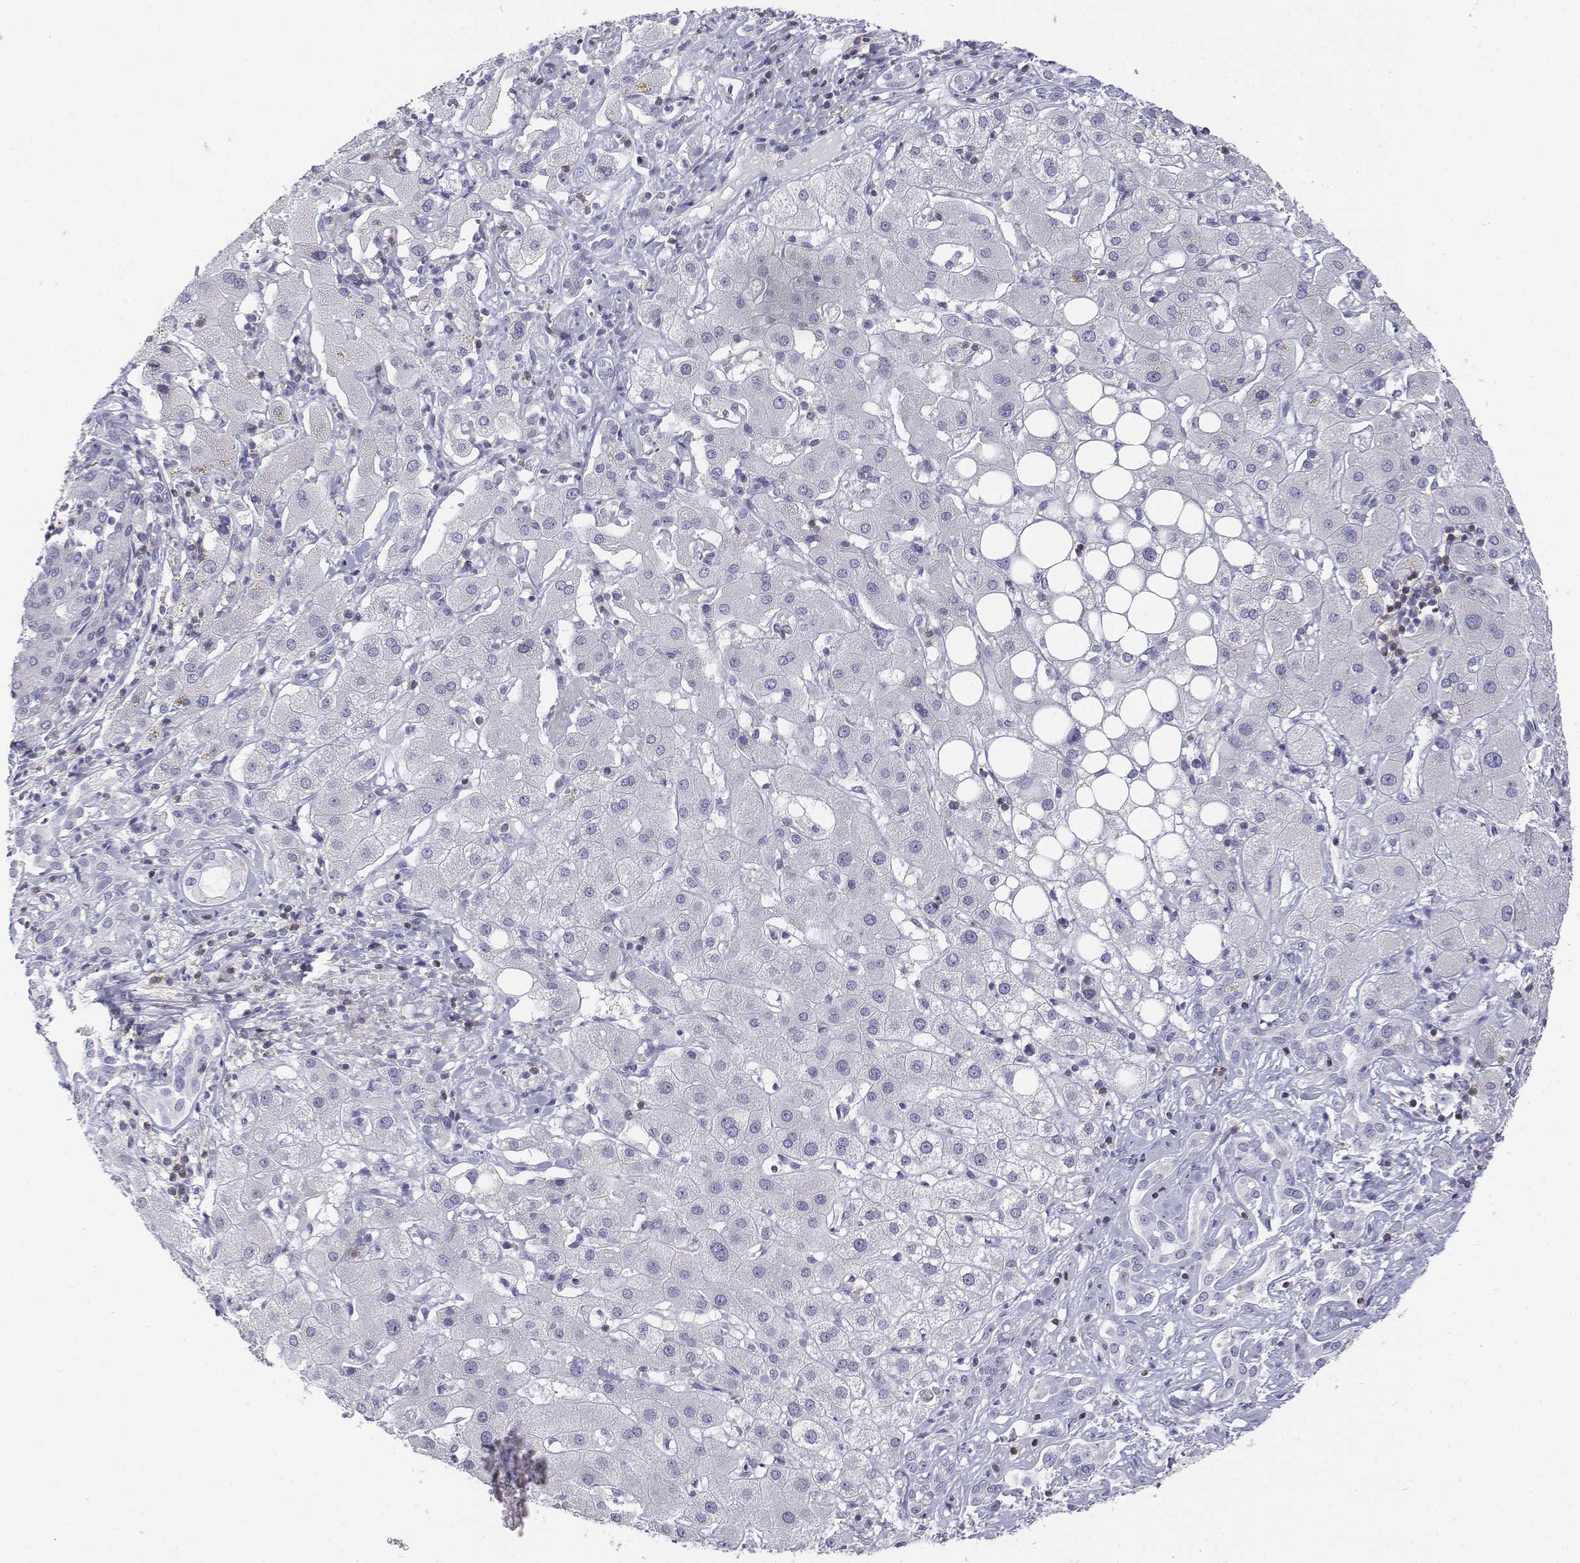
{"staining": {"intensity": "negative", "quantity": "none", "location": "none"}, "tissue": "liver cancer", "cell_type": "Tumor cells", "image_type": "cancer", "snomed": [{"axis": "morphology", "description": "Carcinoma, Hepatocellular, NOS"}, {"axis": "topography", "description": "Liver"}], "caption": "DAB (3,3'-diaminobenzidine) immunohistochemical staining of human liver cancer reveals no significant expression in tumor cells. The staining is performed using DAB brown chromogen with nuclei counter-stained in using hematoxylin.", "gene": "CD3E", "patient": {"sex": "male", "age": 65}}